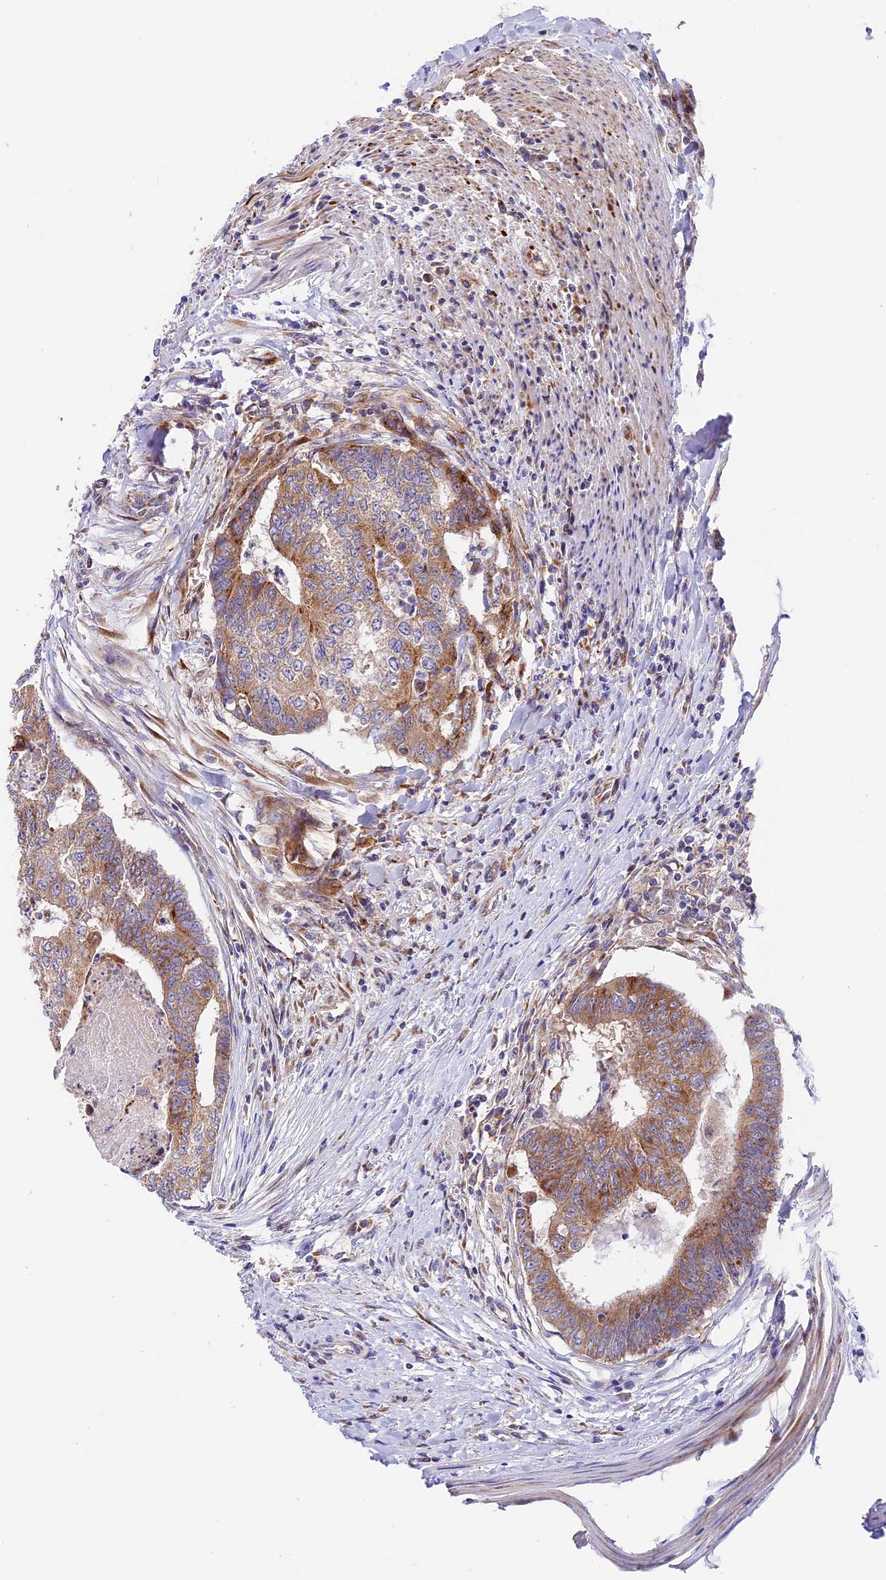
{"staining": {"intensity": "moderate", "quantity": ">75%", "location": "cytoplasmic/membranous"}, "tissue": "colorectal cancer", "cell_type": "Tumor cells", "image_type": "cancer", "snomed": [{"axis": "morphology", "description": "Adenocarcinoma, NOS"}, {"axis": "topography", "description": "Colon"}], "caption": "An image of colorectal cancer stained for a protein reveals moderate cytoplasmic/membranous brown staining in tumor cells.", "gene": "MRAS", "patient": {"sex": "female", "age": 67}}